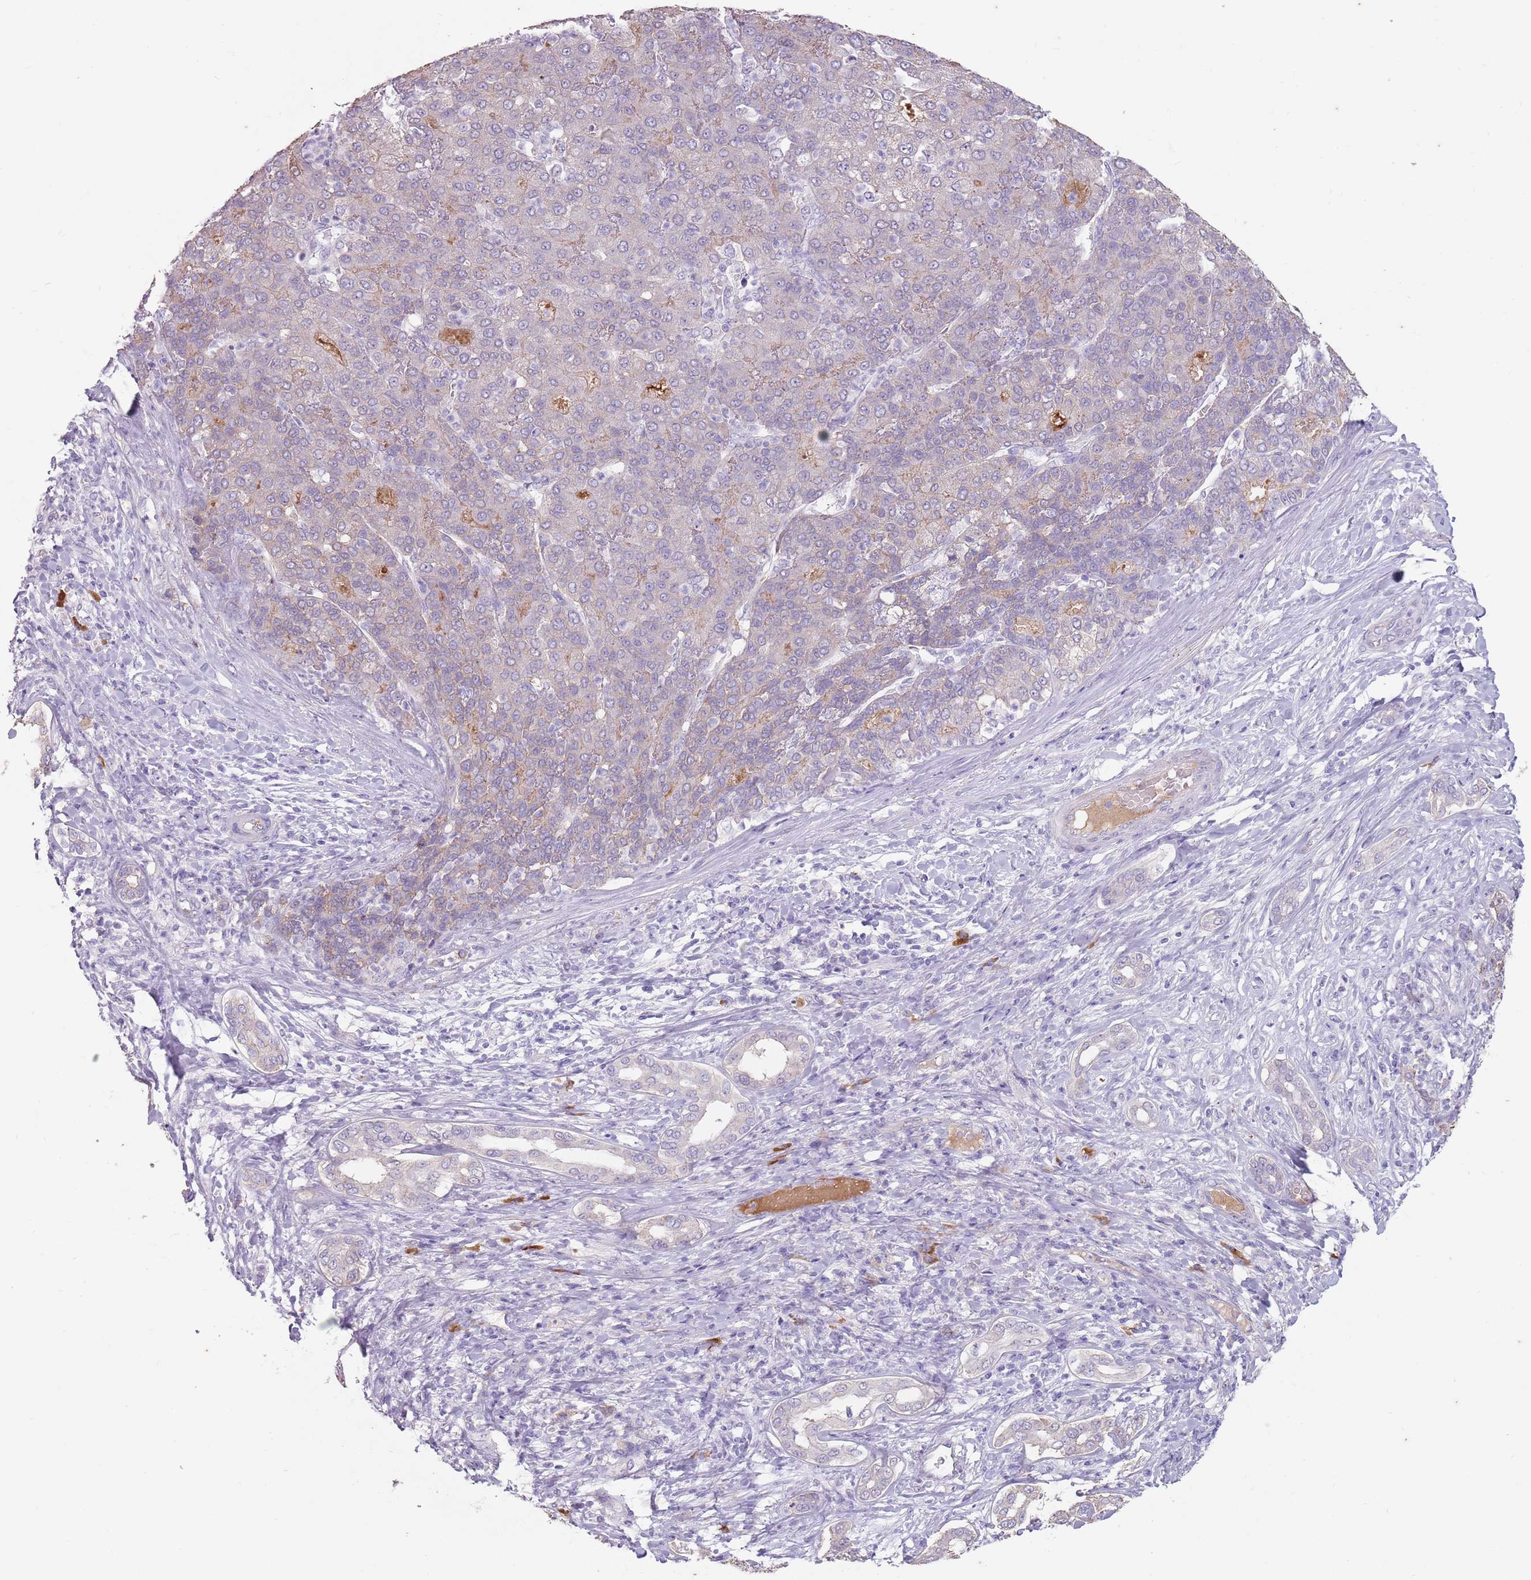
{"staining": {"intensity": "negative", "quantity": "none", "location": "none"}, "tissue": "liver cancer", "cell_type": "Tumor cells", "image_type": "cancer", "snomed": [{"axis": "morphology", "description": "Carcinoma, Hepatocellular, NOS"}, {"axis": "topography", "description": "Liver"}], "caption": "Immunohistochemistry (IHC) photomicrograph of human hepatocellular carcinoma (liver) stained for a protein (brown), which shows no staining in tumor cells.", "gene": "STYK1", "patient": {"sex": "male", "age": 65}}